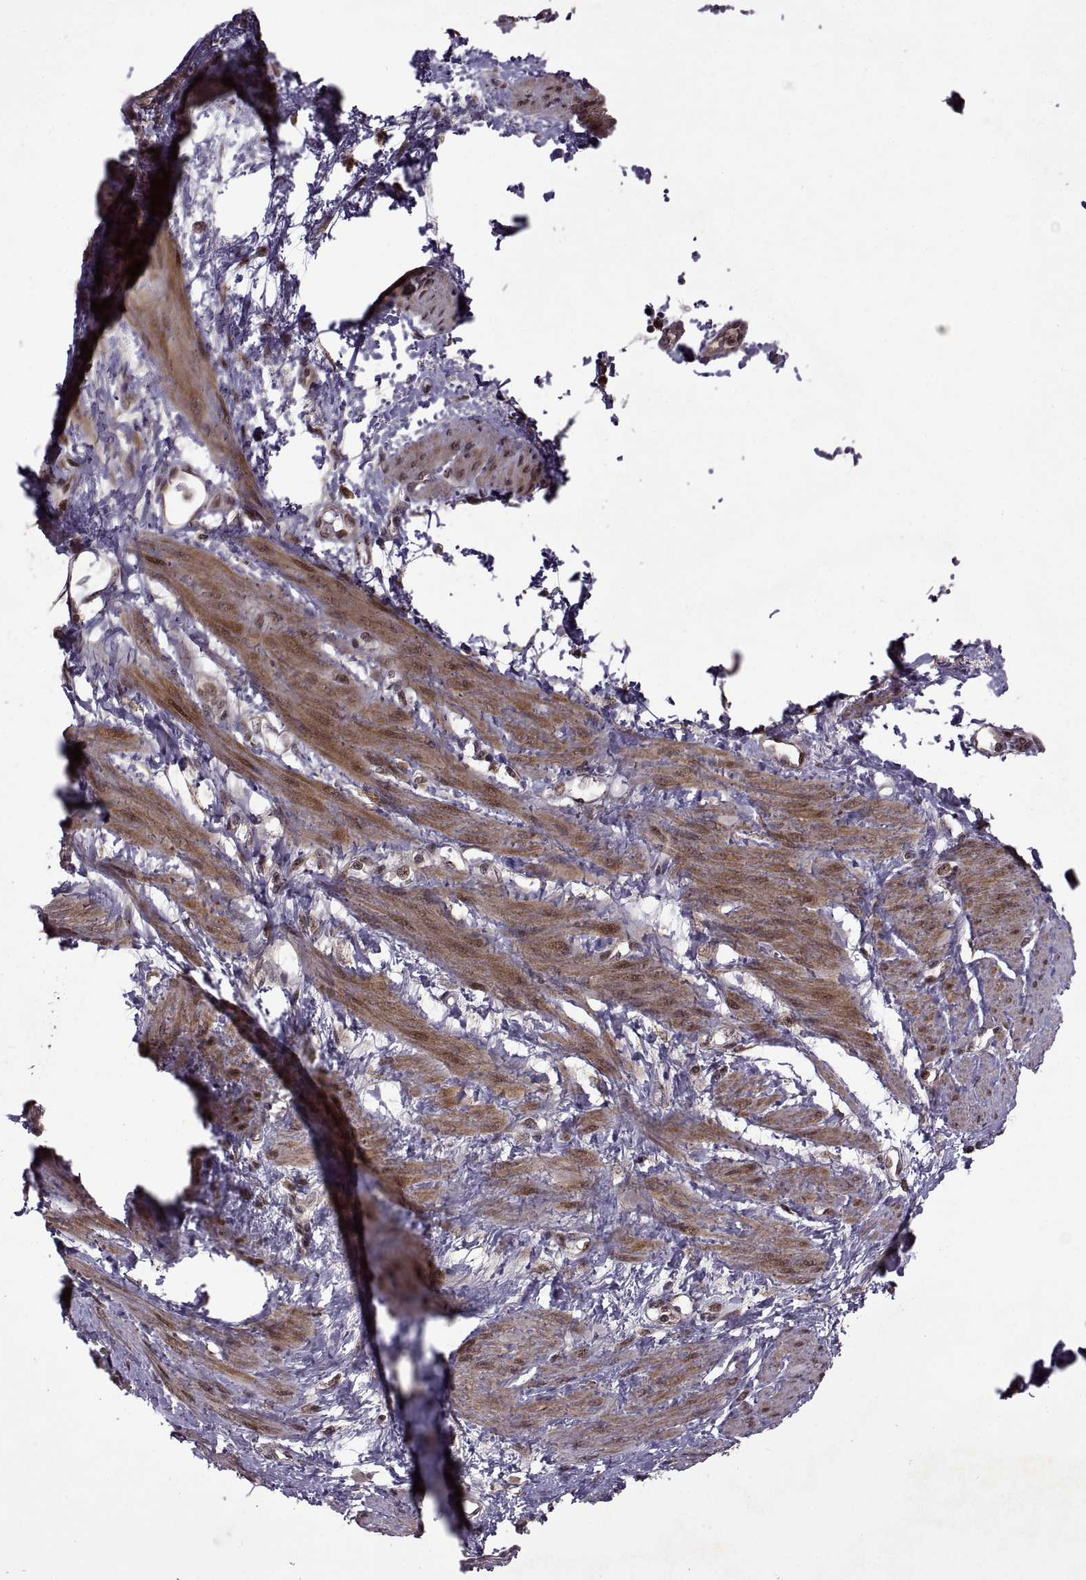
{"staining": {"intensity": "moderate", "quantity": "25%-75%", "location": "cytoplasmic/membranous,nuclear"}, "tissue": "smooth muscle", "cell_type": "Smooth muscle cells", "image_type": "normal", "snomed": [{"axis": "morphology", "description": "Normal tissue, NOS"}, {"axis": "topography", "description": "Smooth muscle"}, {"axis": "topography", "description": "Uterus"}], "caption": "High-power microscopy captured an immunohistochemistry (IHC) photomicrograph of unremarkable smooth muscle, revealing moderate cytoplasmic/membranous,nuclear expression in approximately 25%-75% of smooth muscle cells. The staining was performed using DAB (3,3'-diaminobenzidine) to visualize the protein expression in brown, while the nuclei were stained in blue with hematoxylin (Magnification: 20x).", "gene": "PTOV1", "patient": {"sex": "female", "age": 39}}